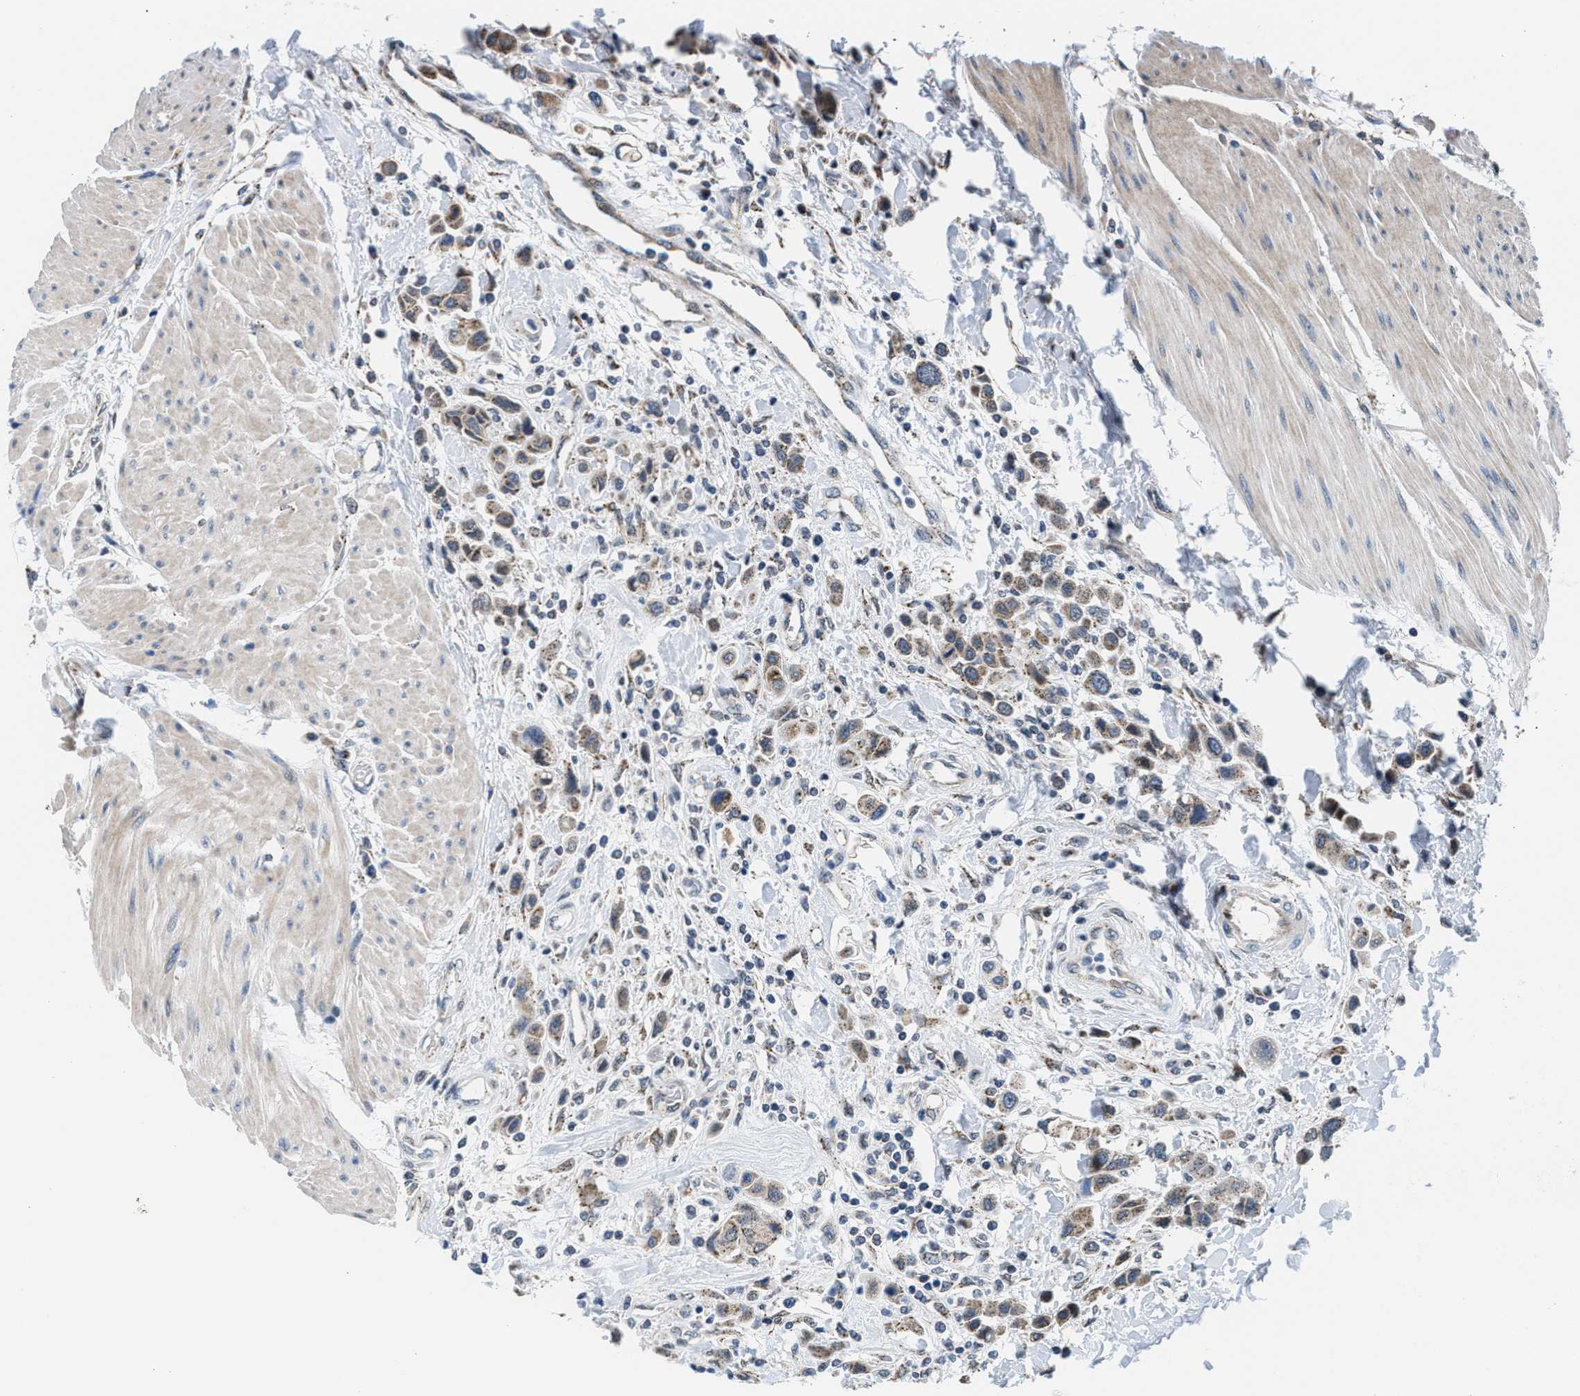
{"staining": {"intensity": "weak", "quantity": ">75%", "location": "cytoplasmic/membranous"}, "tissue": "urothelial cancer", "cell_type": "Tumor cells", "image_type": "cancer", "snomed": [{"axis": "morphology", "description": "Urothelial carcinoma, High grade"}, {"axis": "topography", "description": "Urinary bladder"}], "caption": "This image demonstrates high-grade urothelial carcinoma stained with immunohistochemistry (IHC) to label a protein in brown. The cytoplasmic/membranous of tumor cells show weak positivity for the protein. Nuclei are counter-stained blue.", "gene": "KCNMB2", "patient": {"sex": "male", "age": 50}}